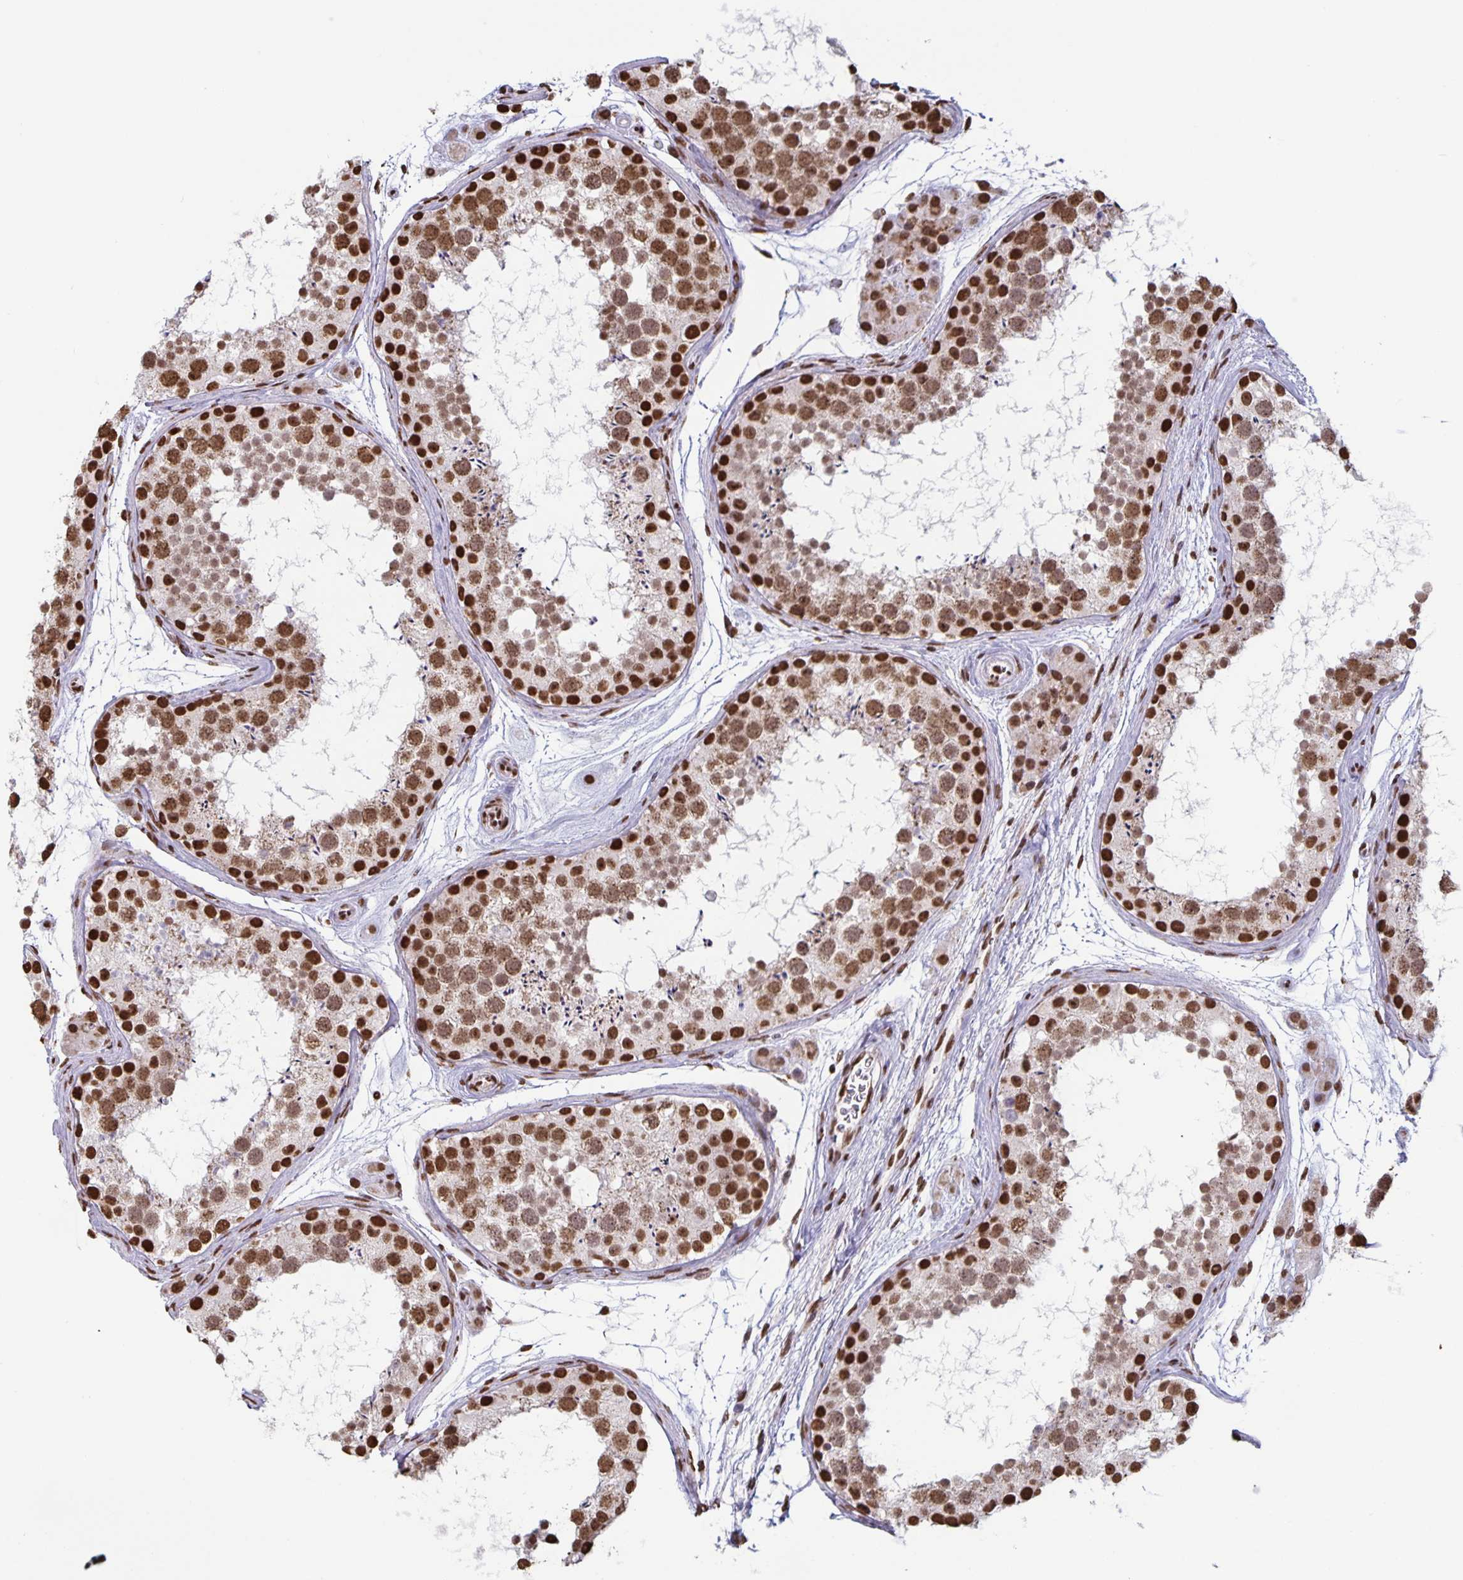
{"staining": {"intensity": "strong", "quantity": ">75%", "location": "cytoplasmic/membranous,nuclear"}, "tissue": "testis", "cell_type": "Cells in seminiferous ducts", "image_type": "normal", "snomed": [{"axis": "morphology", "description": "Normal tissue, NOS"}, {"axis": "topography", "description": "Testis"}], "caption": "A micrograph of human testis stained for a protein displays strong cytoplasmic/membranous,nuclear brown staining in cells in seminiferous ducts. (Brightfield microscopy of DAB IHC at high magnification).", "gene": "DUT", "patient": {"sex": "male", "age": 41}}